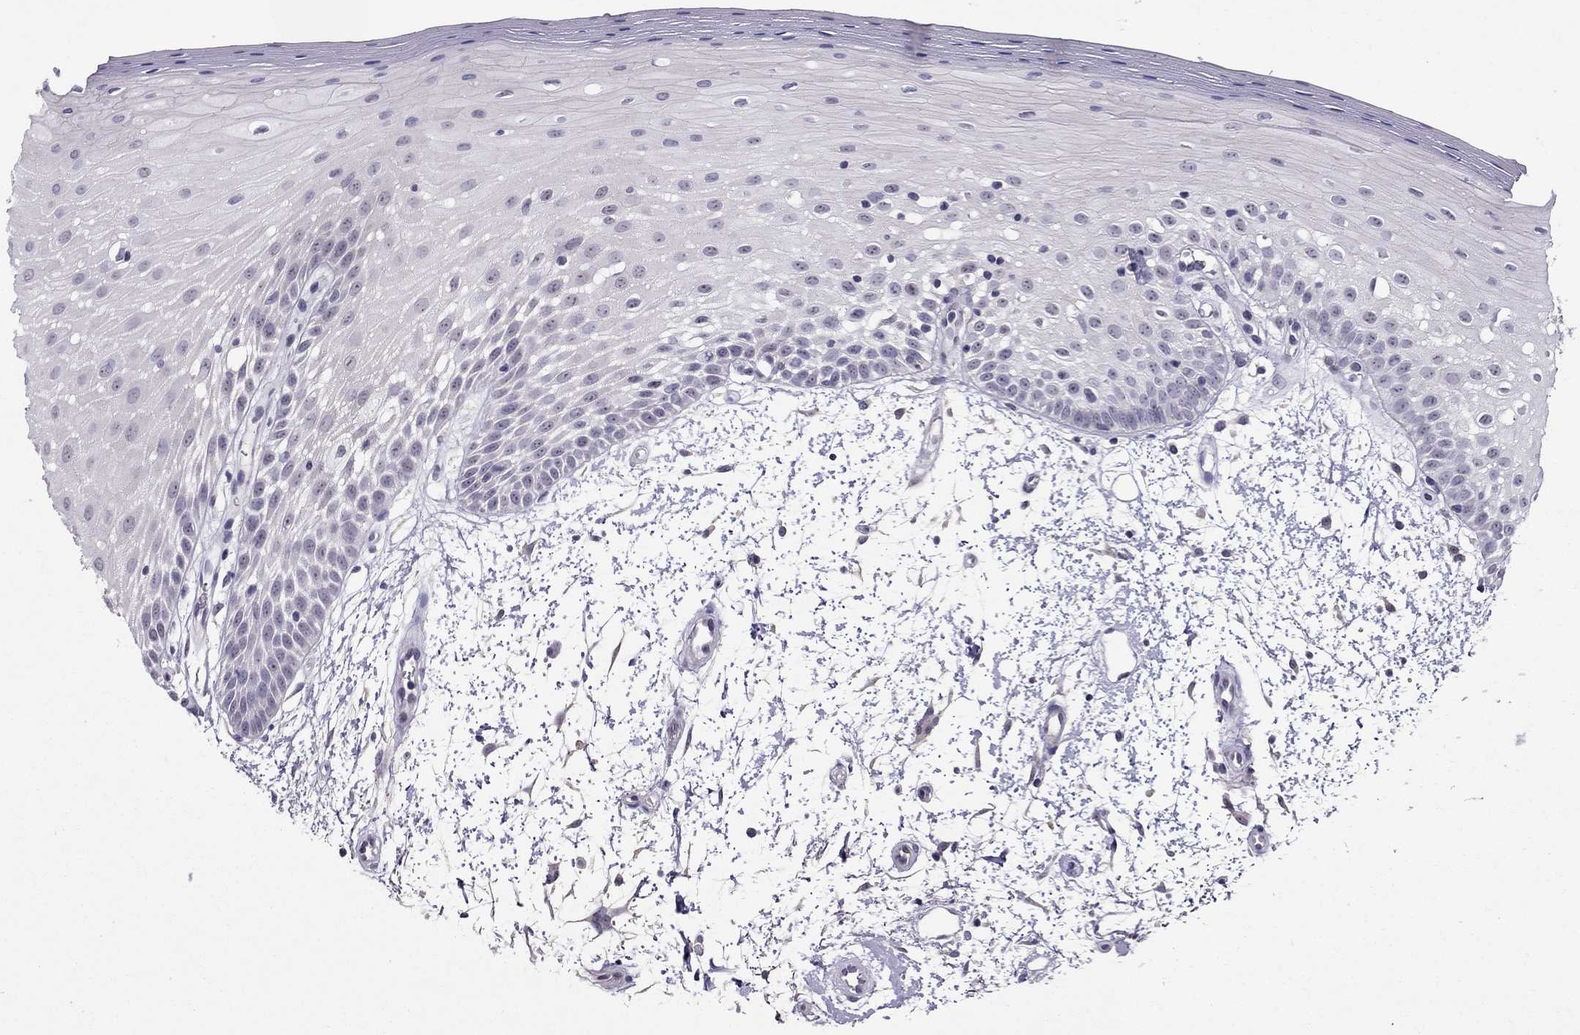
{"staining": {"intensity": "negative", "quantity": "none", "location": "none"}, "tissue": "oral mucosa", "cell_type": "Squamous epithelial cells", "image_type": "normal", "snomed": [{"axis": "morphology", "description": "Normal tissue, NOS"}, {"axis": "morphology", "description": "Squamous cell carcinoma, NOS"}, {"axis": "topography", "description": "Oral tissue"}, {"axis": "topography", "description": "Head-Neck"}], "caption": "DAB (3,3'-diaminobenzidine) immunohistochemical staining of unremarkable human oral mucosa demonstrates no significant positivity in squamous epithelial cells.", "gene": "LRRC46", "patient": {"sex": "female", "age": 75}}